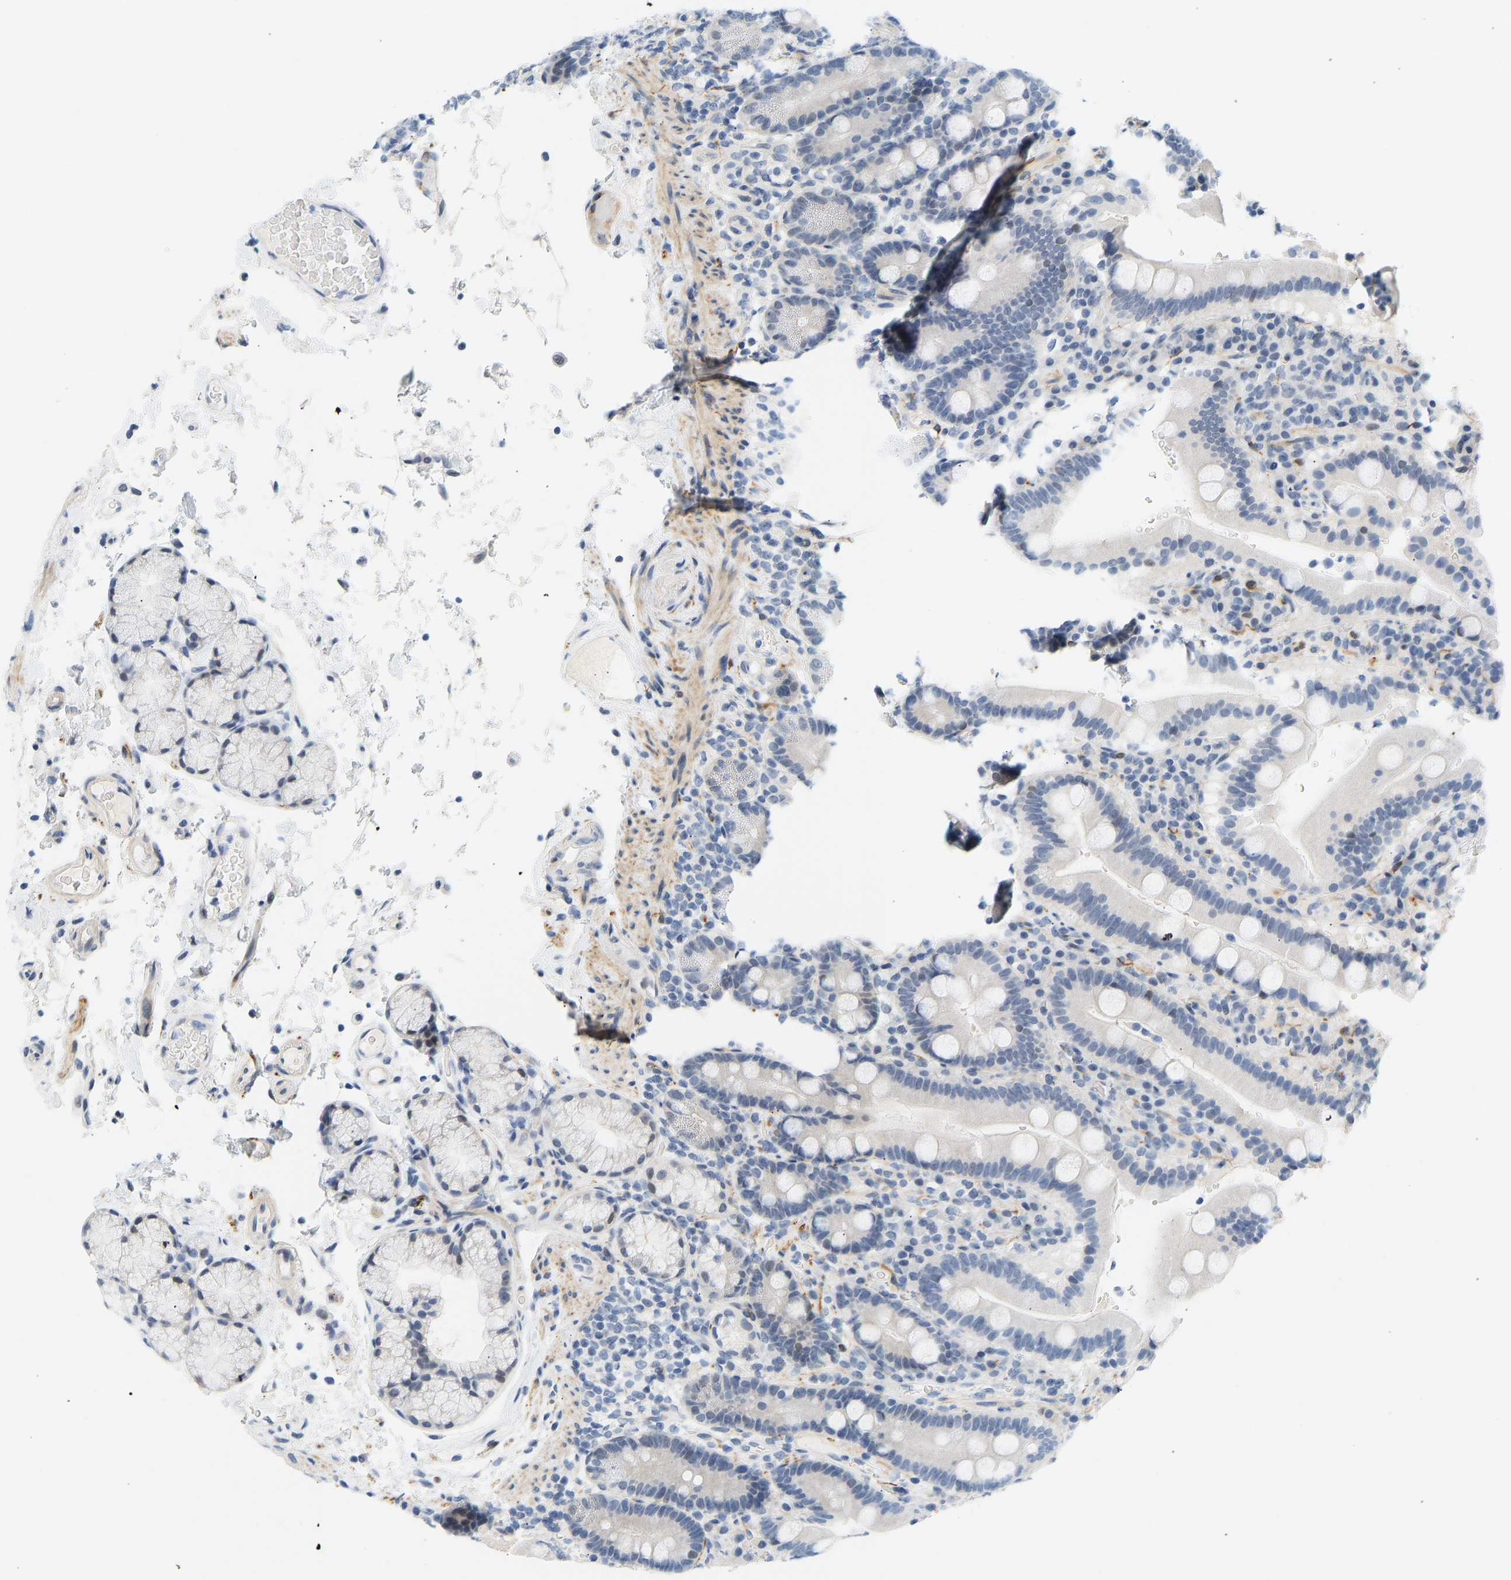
{"staining": {"intensity": "negative", "quantity": "none", "location": "none"}, "tissue": "duodenum", "cell_type": "Glandular cells", "image_type": "normal", "snomed": [{"axis": "morphology", "description": "Normal tissue, NOS"}, {"axis": "topography", "description": "Small intestine, NOS"}], "caption": "IHC of unremarkable human duodenum exhibits no staining in glandular cells.", "gene": "BAG1", "patient": {"sex": "female", "age": 71}}